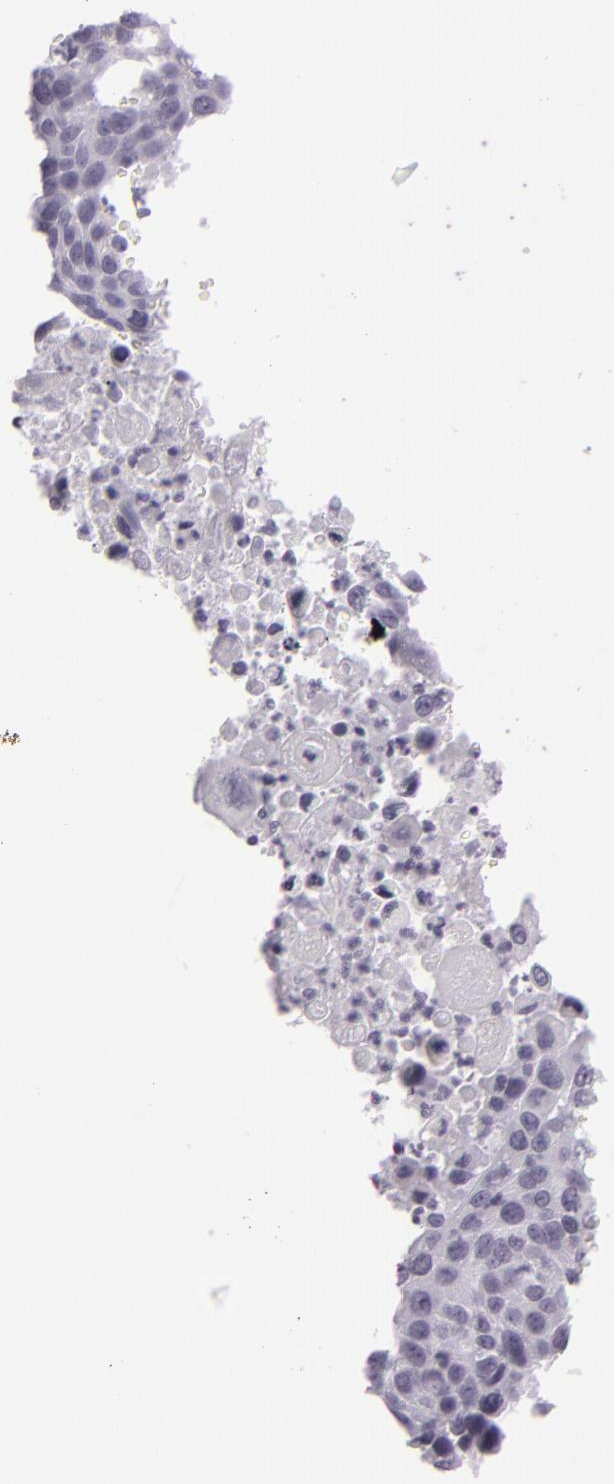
{"staining": {"intensity": "negative", "quantity": "none", "location": "none"}, "tissue": "lung cancer", "cell_type": "Tumor cells", "image_type": "cancer", "snomed": [{"axis": "morphology", "description": "Squamous cell carcinoma, NOS"}, {"axis": "topography", "description": "Lung"}], "caption": "The photomicrograph shows no significant staining in tumor cells of lung cancer (squamous cell carcinoma). (Stains: DAB immunohistochemistry (IHC) with hematoxylin counter stain, Microscopy: brightfield microscopy at high magnification).", "gene": "MCM3", "patient": {"sex": "male", "age": 68}}